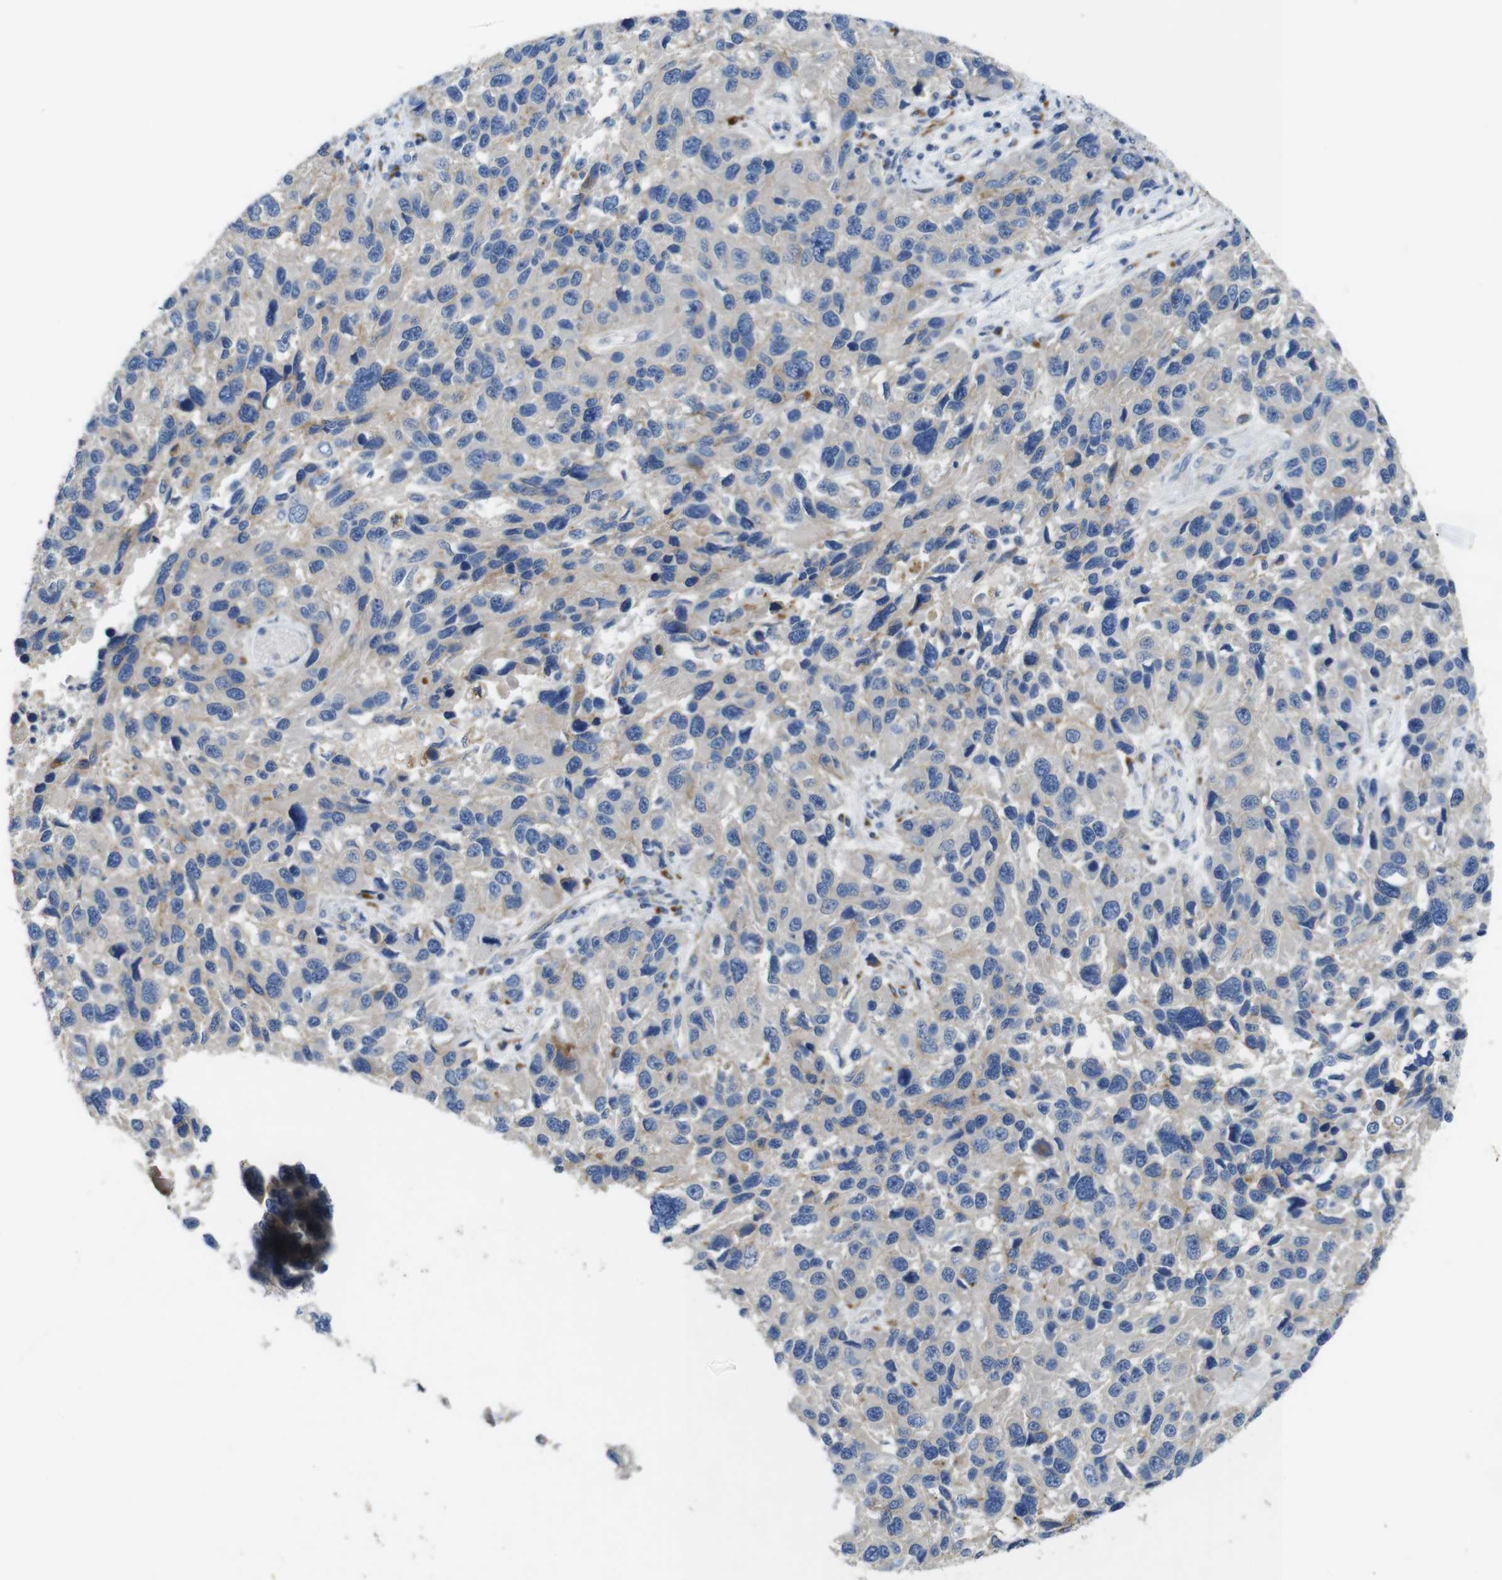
{"staining": {"intensity": "negative", "quantity": "none", "location": "none"}, "tissue": "melanoma", "cell_type": "Tumor cells", "image_type": "cancer", "snomed": [{"axis": "morphology", "description": "Malignant melanoma, NOS"}, {"axis": "topography", "description": "Skin"}], "caption": "This is a image of IHC staining of melanoma, which shows no staining in tumor cells. (Stains: DAB immunohistochemistry (IHC) with hematoxylin counter stain, Microscopy: brightfield microscopy at high magnification).", "gene": "NHLRC3", "patient": {"sex": "male", "age": 53}}